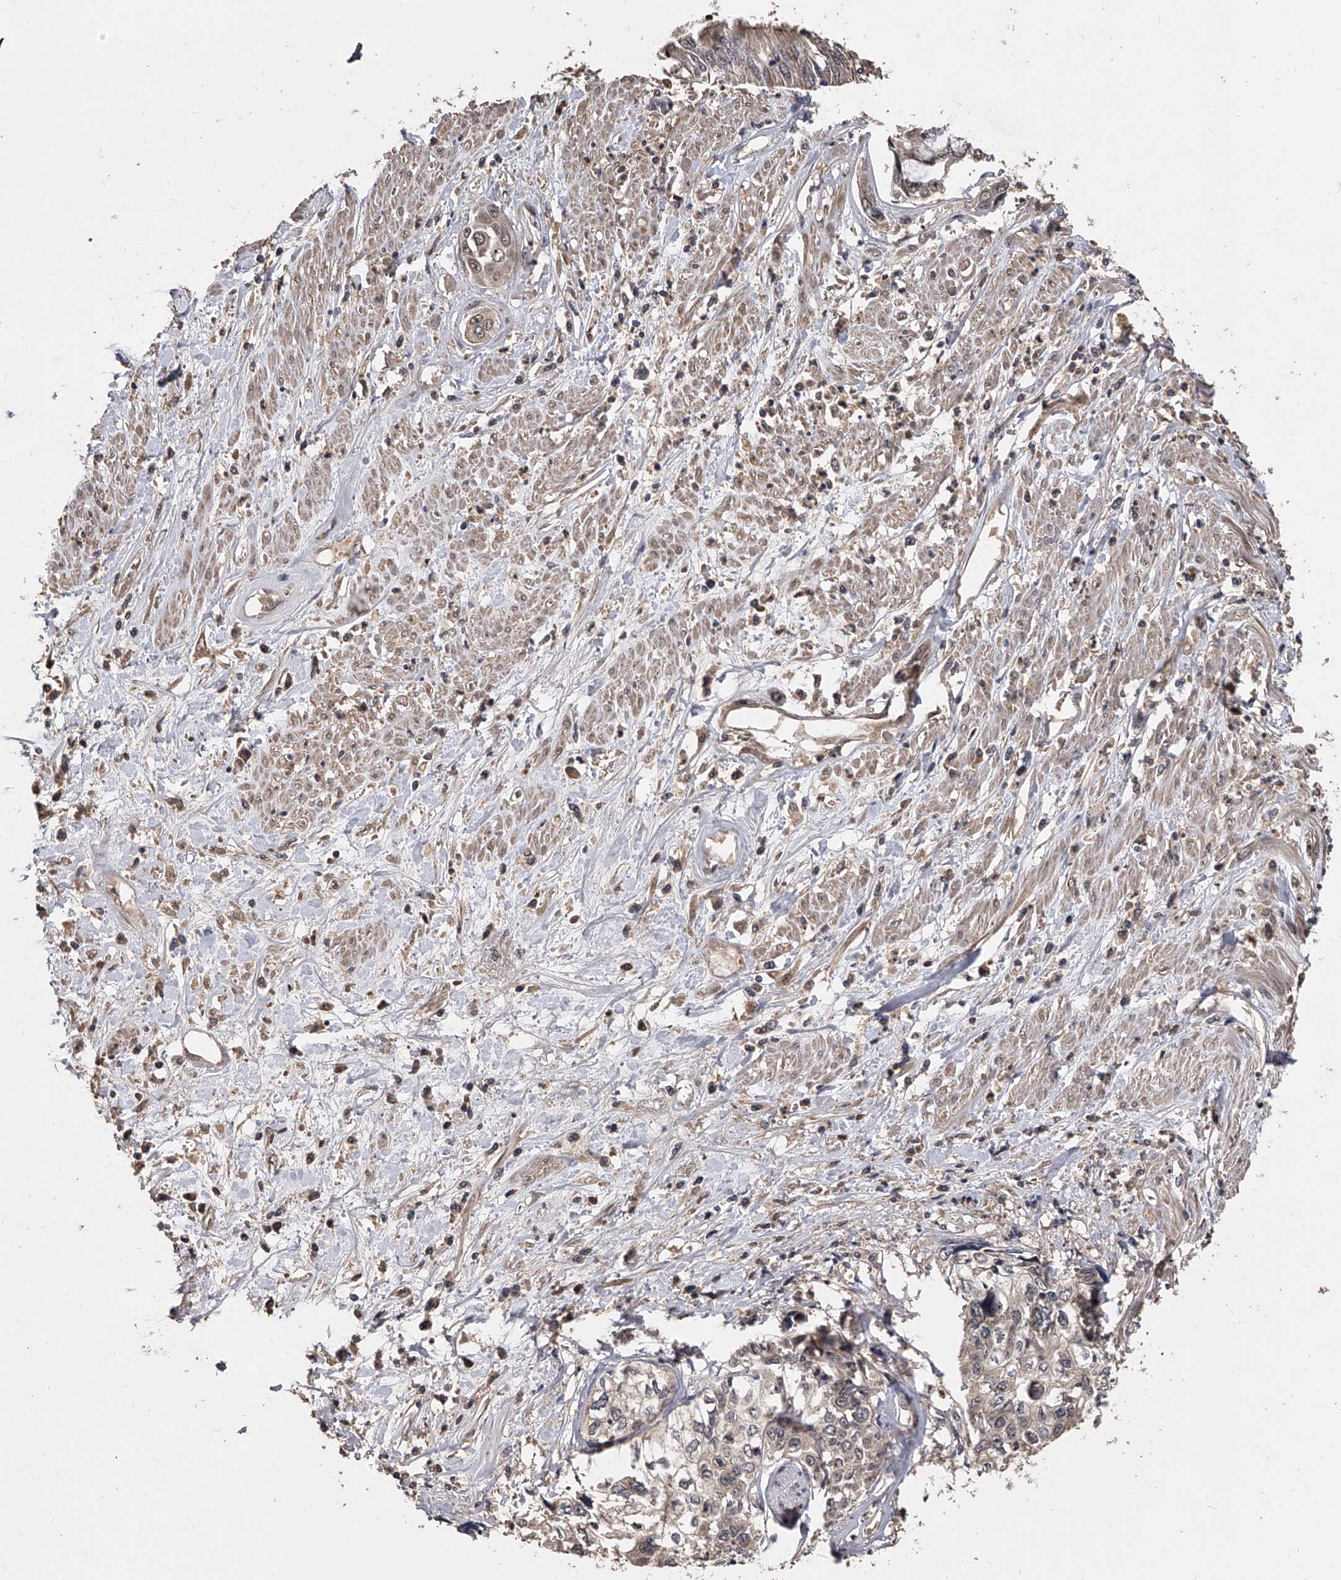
{"staining": {"intensity": "weak", "quantity": "25%-75%", "location": "cytoplasmic/membranous"}, "tissue": "cervical cancer", "cell_type": "Tumor cells", "image_type": "cancer", "snomed": [{"axis": "morphology", "description": "Squamous cell carcinoma, NOS"}, {"axis": "topography", "description": "Cervix"}], "caption": "DAB (3,3'-diaminobenzidine) immunohistochemical staining of human cervical cancer shows weak cytoplasmic/membranous protein staining in approximately 25%-75% of tumor cells.", "gene": "EFCAB7", "patient": {"sex": "female", "age": 31}}